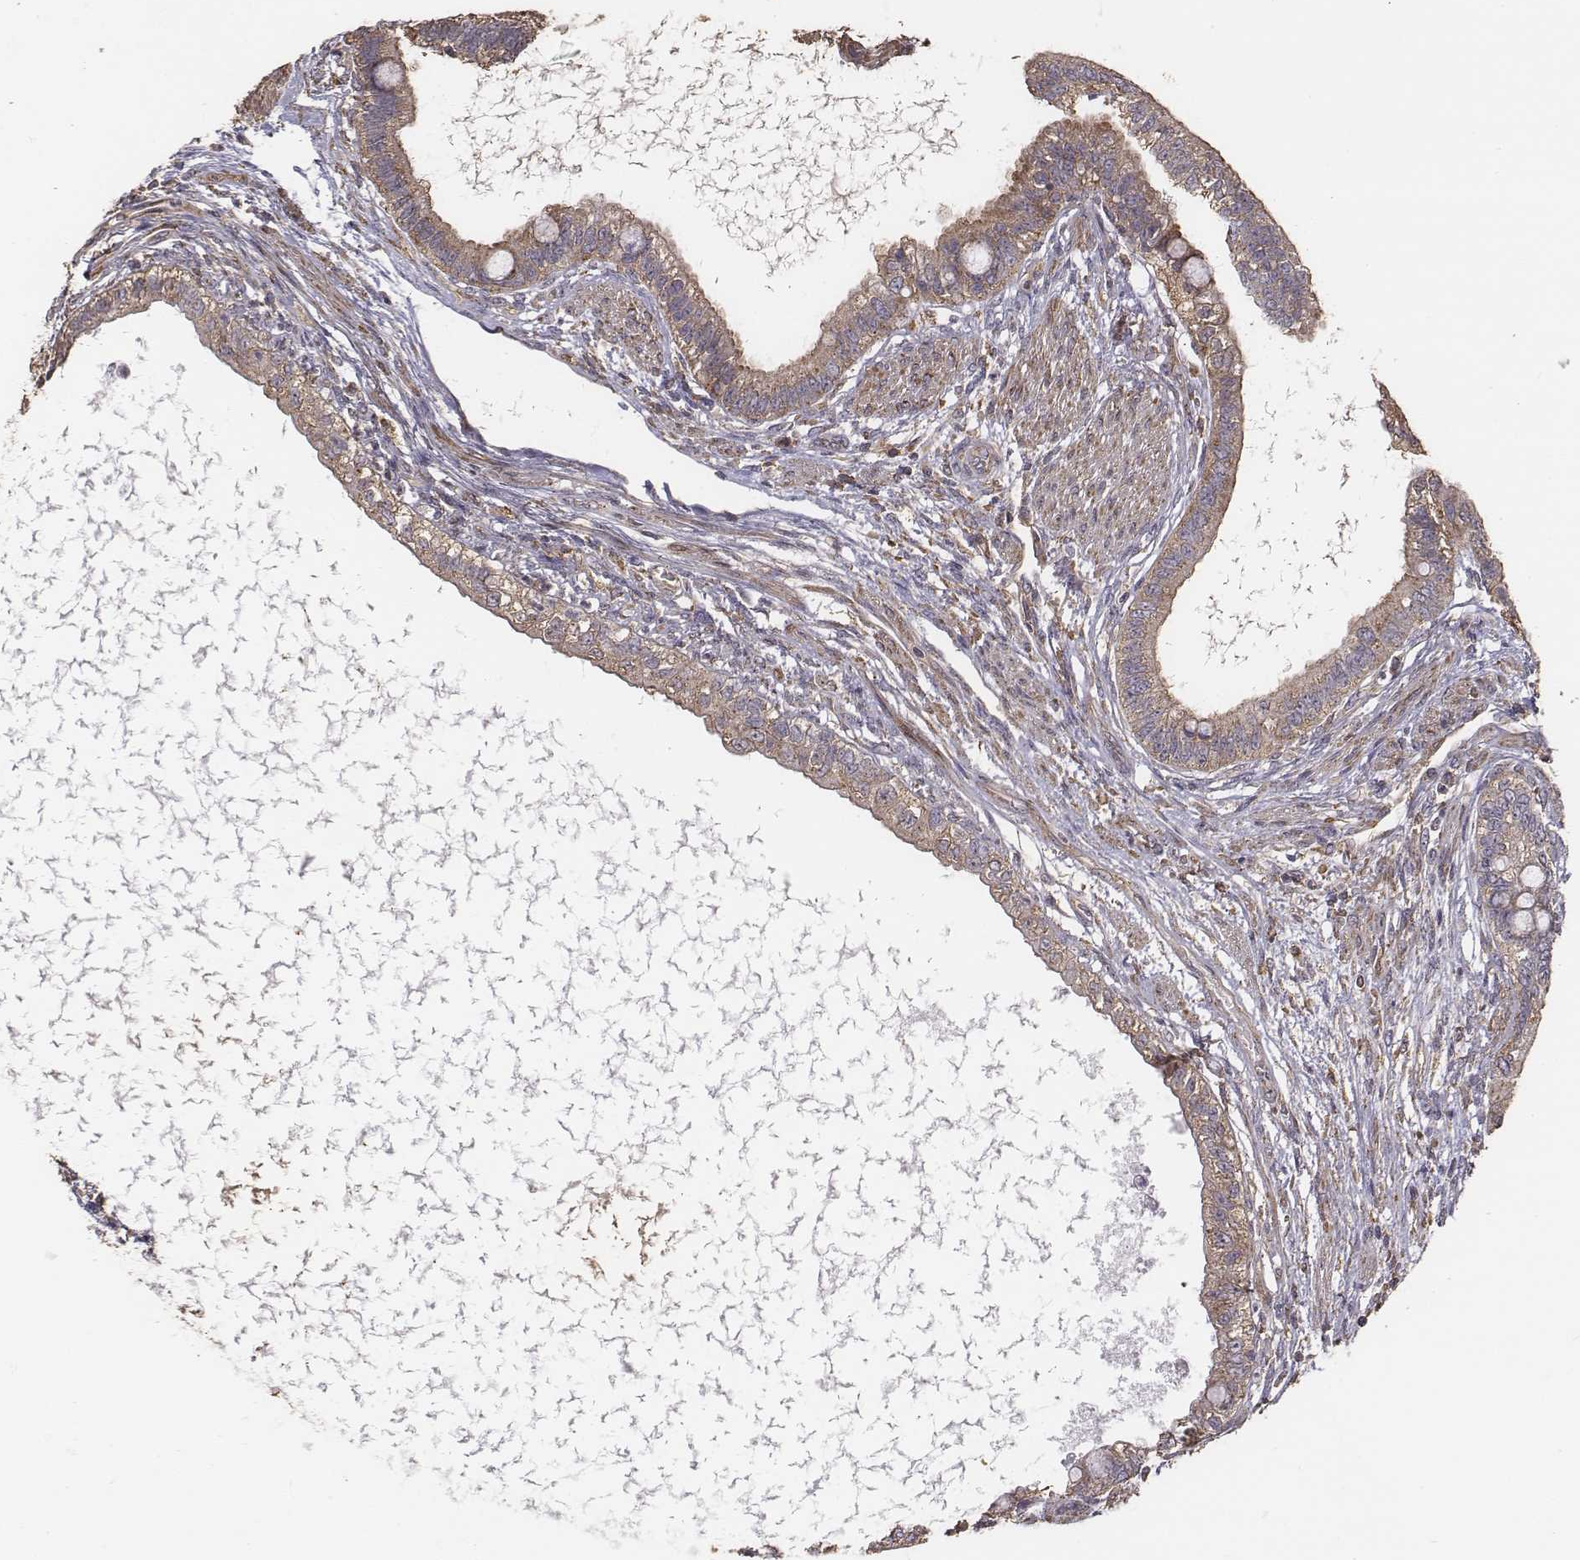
{"staining": {"intensity": "moderate", "quantity": ">75%", "location": "cytoplasmic/membranous"}, "tissue": "testis cancer", "cell_type": "Tumor cells", "image_type": "cancer", "snomed": [{"axis": "morphology", "description": "Carcinoma, Embryonal, NOS"}, {"axis": "topography", "description": "Testis"}], "caption": "IHC (DAB) staining of human embryonal carcinoma (testis) displays moderate cytoplasmic/membranous protein staining in about >75% of tumor cells. (DAB (3,3'-diaminobenzidine) IHC with brightfield microscopy, high magnification).", "gene": "AP1B1", "patient": {"sex": "male", "age": 26}}